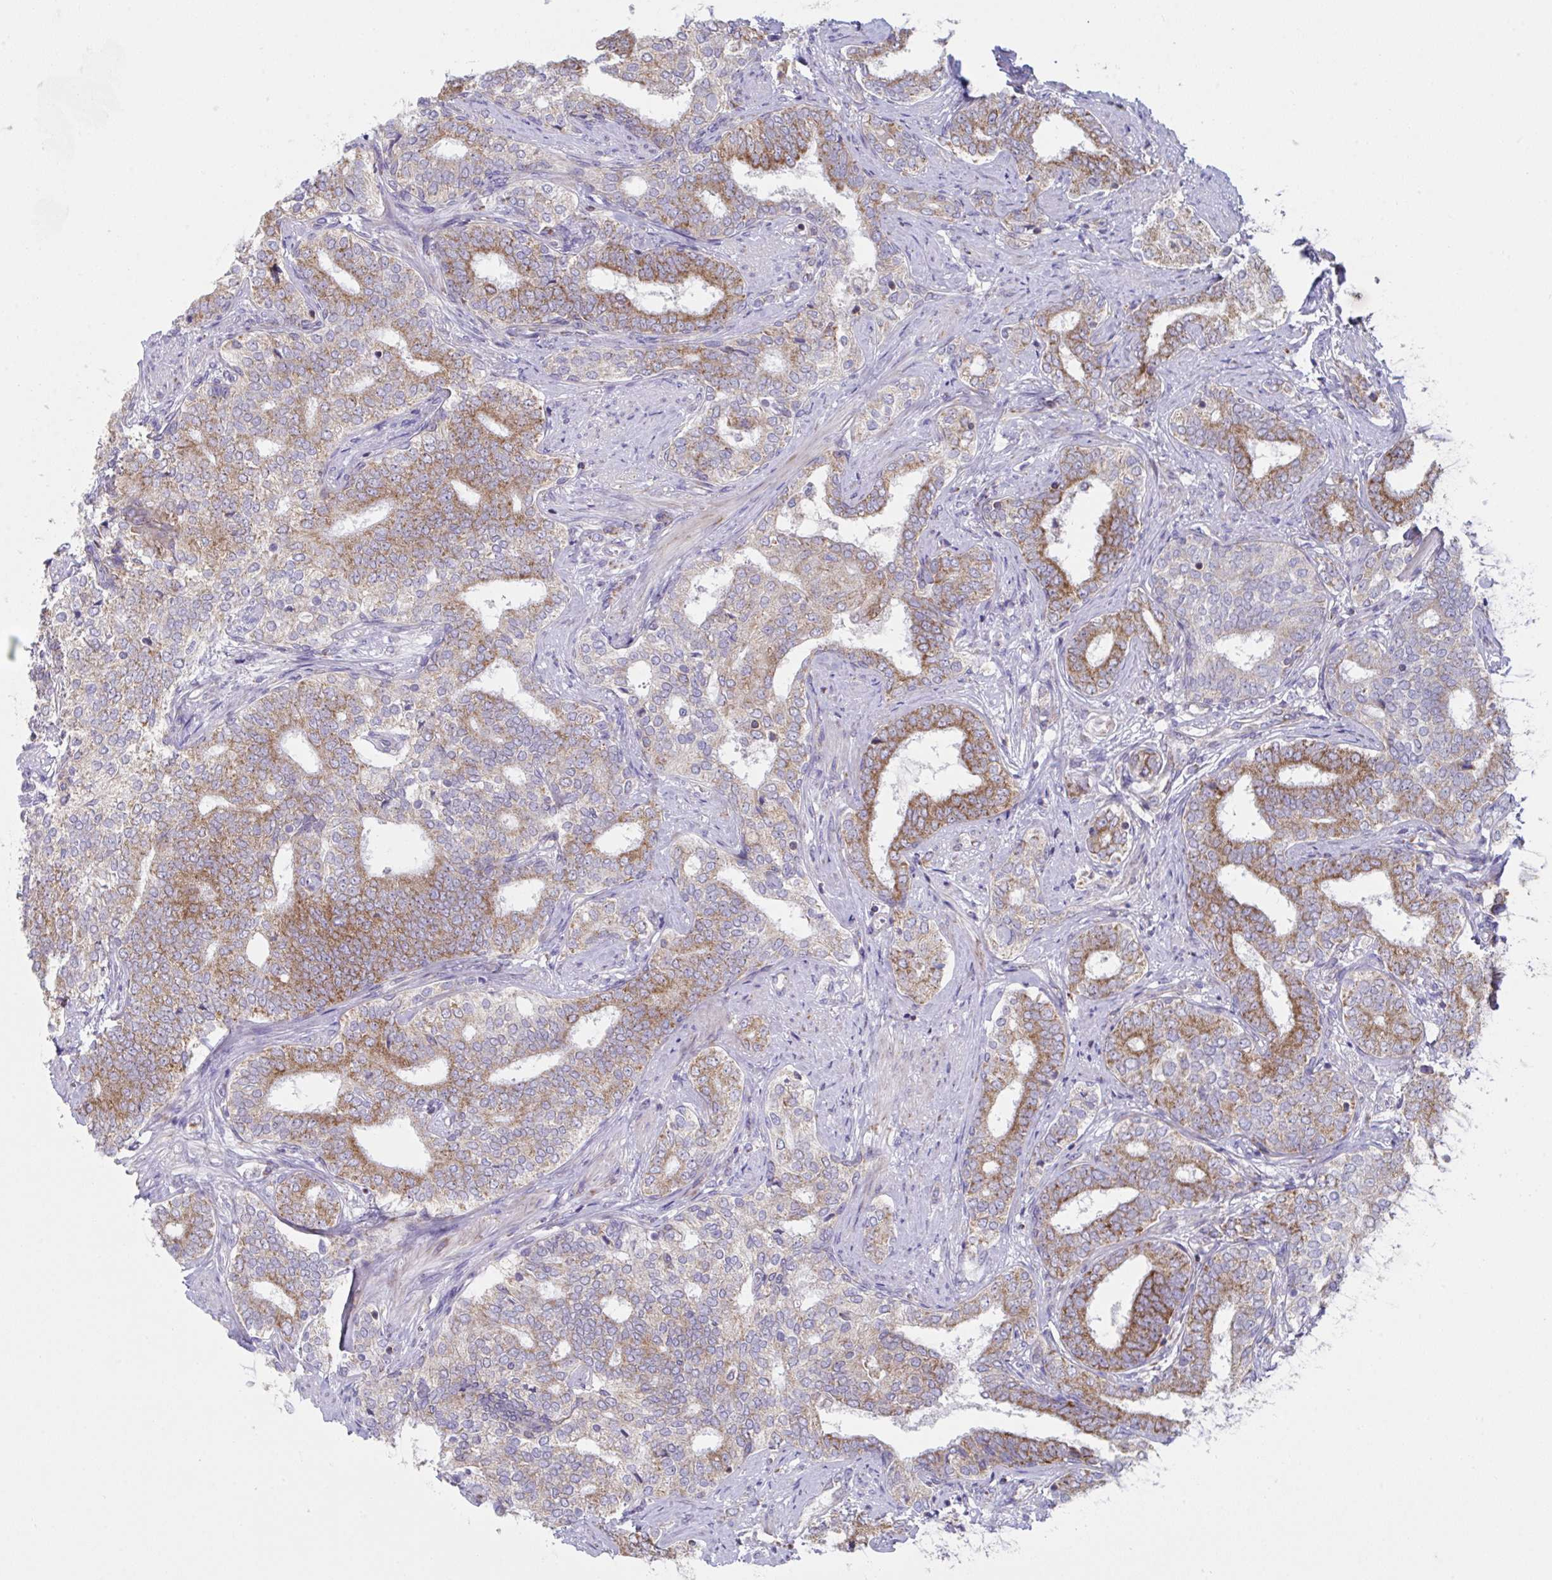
{"staining": {"intensity": "moderate", "quantity": ">75%", "location": "cytoplasmic/membranous"}, "tissue": "prostate cancer", "cell_type": "Tumor cells", "image_type": "cancer", "snomed": [{"axis": "morphology", "description": "Adenocarcinoma, High grade"}, {"axis": "topography", "description": "Prostate"}], "caption": "The image exhibits immunohistochemical staining of prostate cancer. There is moderate cytoplasmic/membranous positivity is seen in about >75% of tumor cells.", "gene": "NDUFA7", "patient": {"sex": "male", "age": 72}}